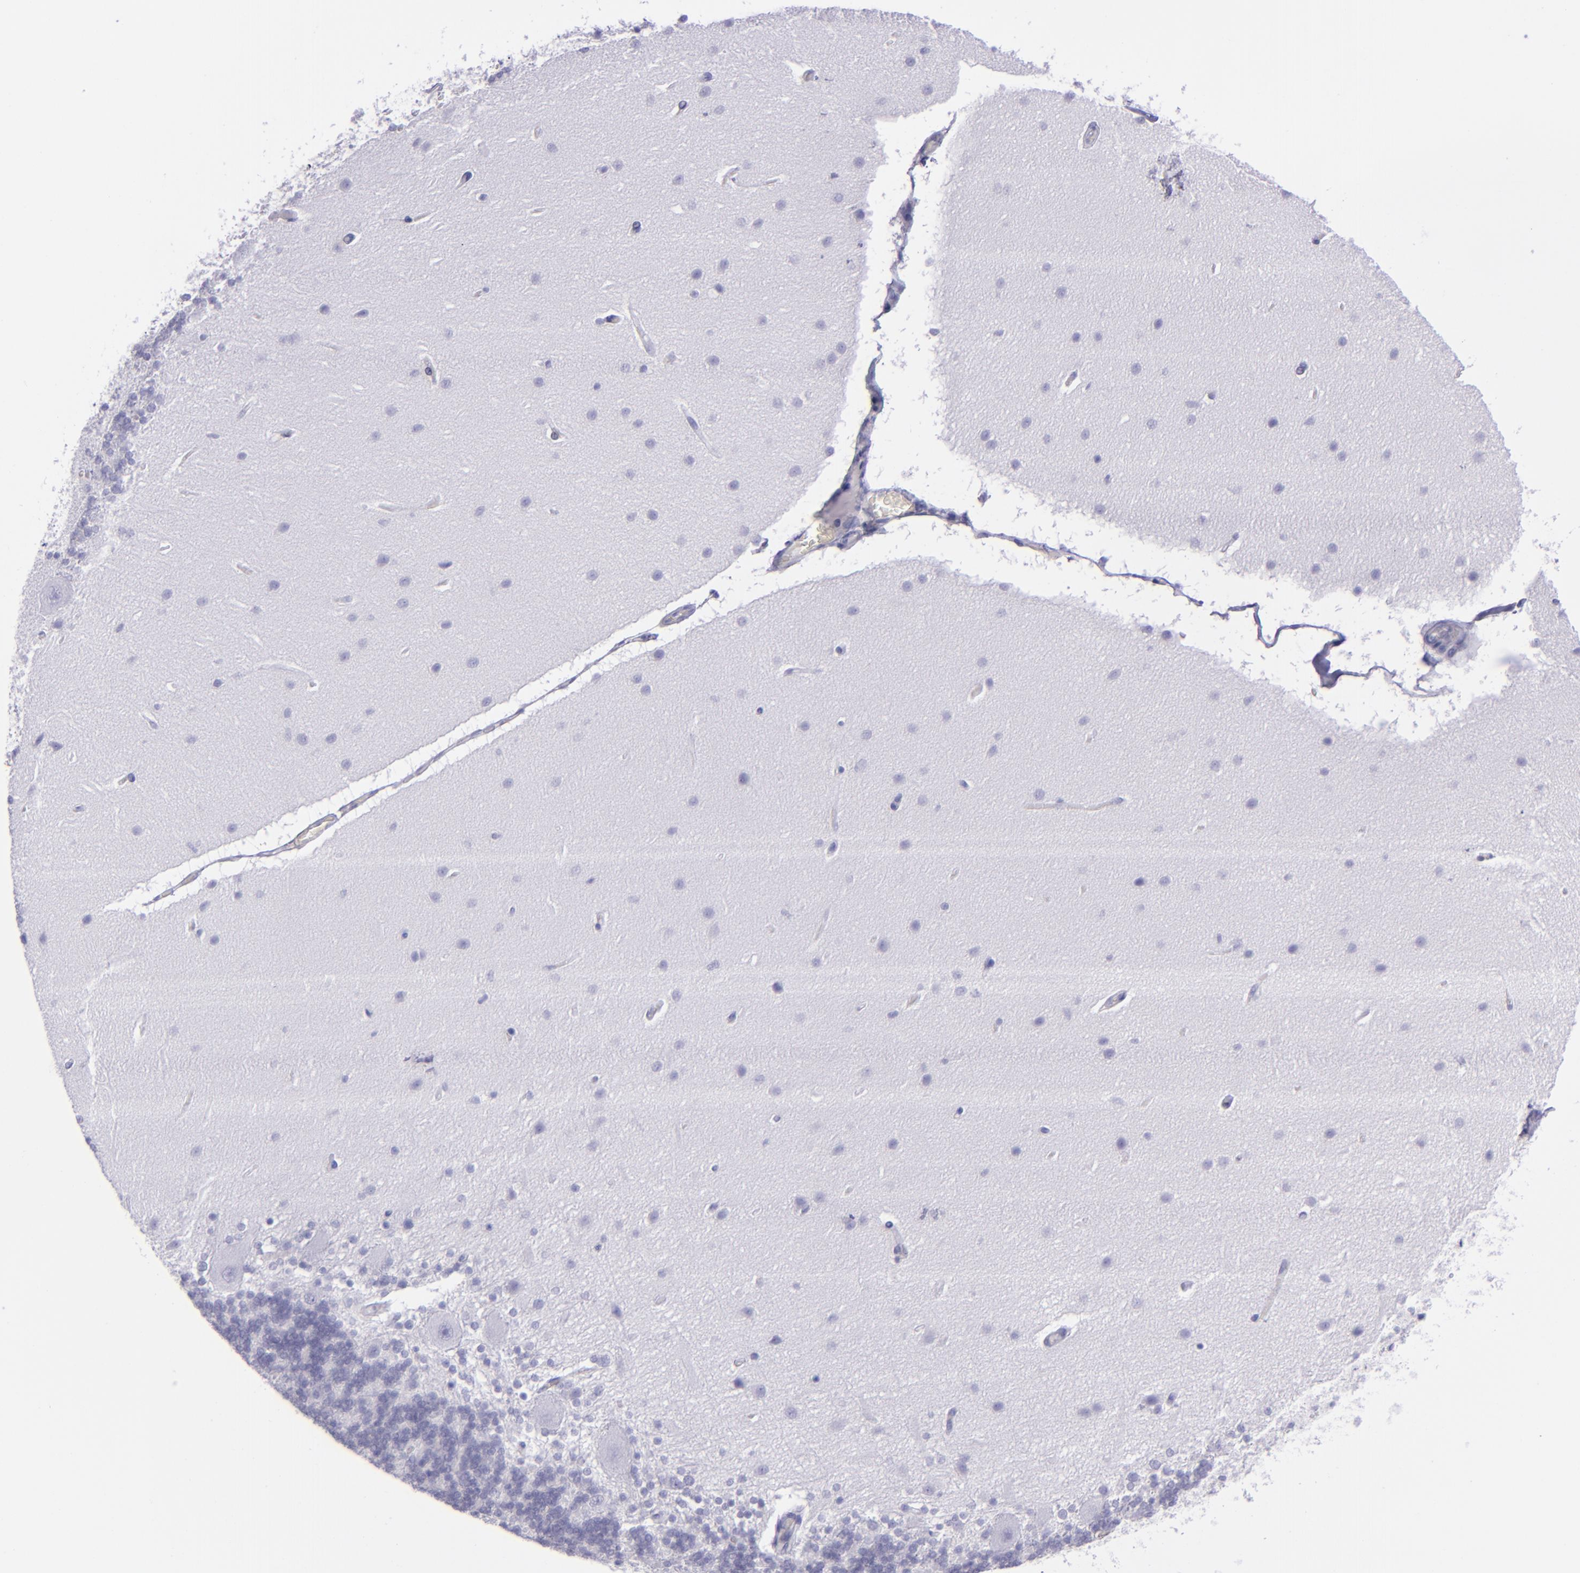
{"staining": {"intensity": "negative", "quantity": "none", "location": "none"}, "tissue": "cerebellum", "cell_type": "Cells in granular layer", "image_type": "normal", "snomed": [{"axis": "morphology", "description": "Normal tissue, NOS"}, {"axis": "topography", "description": "Cerebellum"}], "caption": "This is an immunohistochemistry (IHC) photomicrograph of normal human cerebellum. There is no expression in cells in granular layer.", "gene": "TOP2A", "patient": {"sex": "female", "age": 54}}